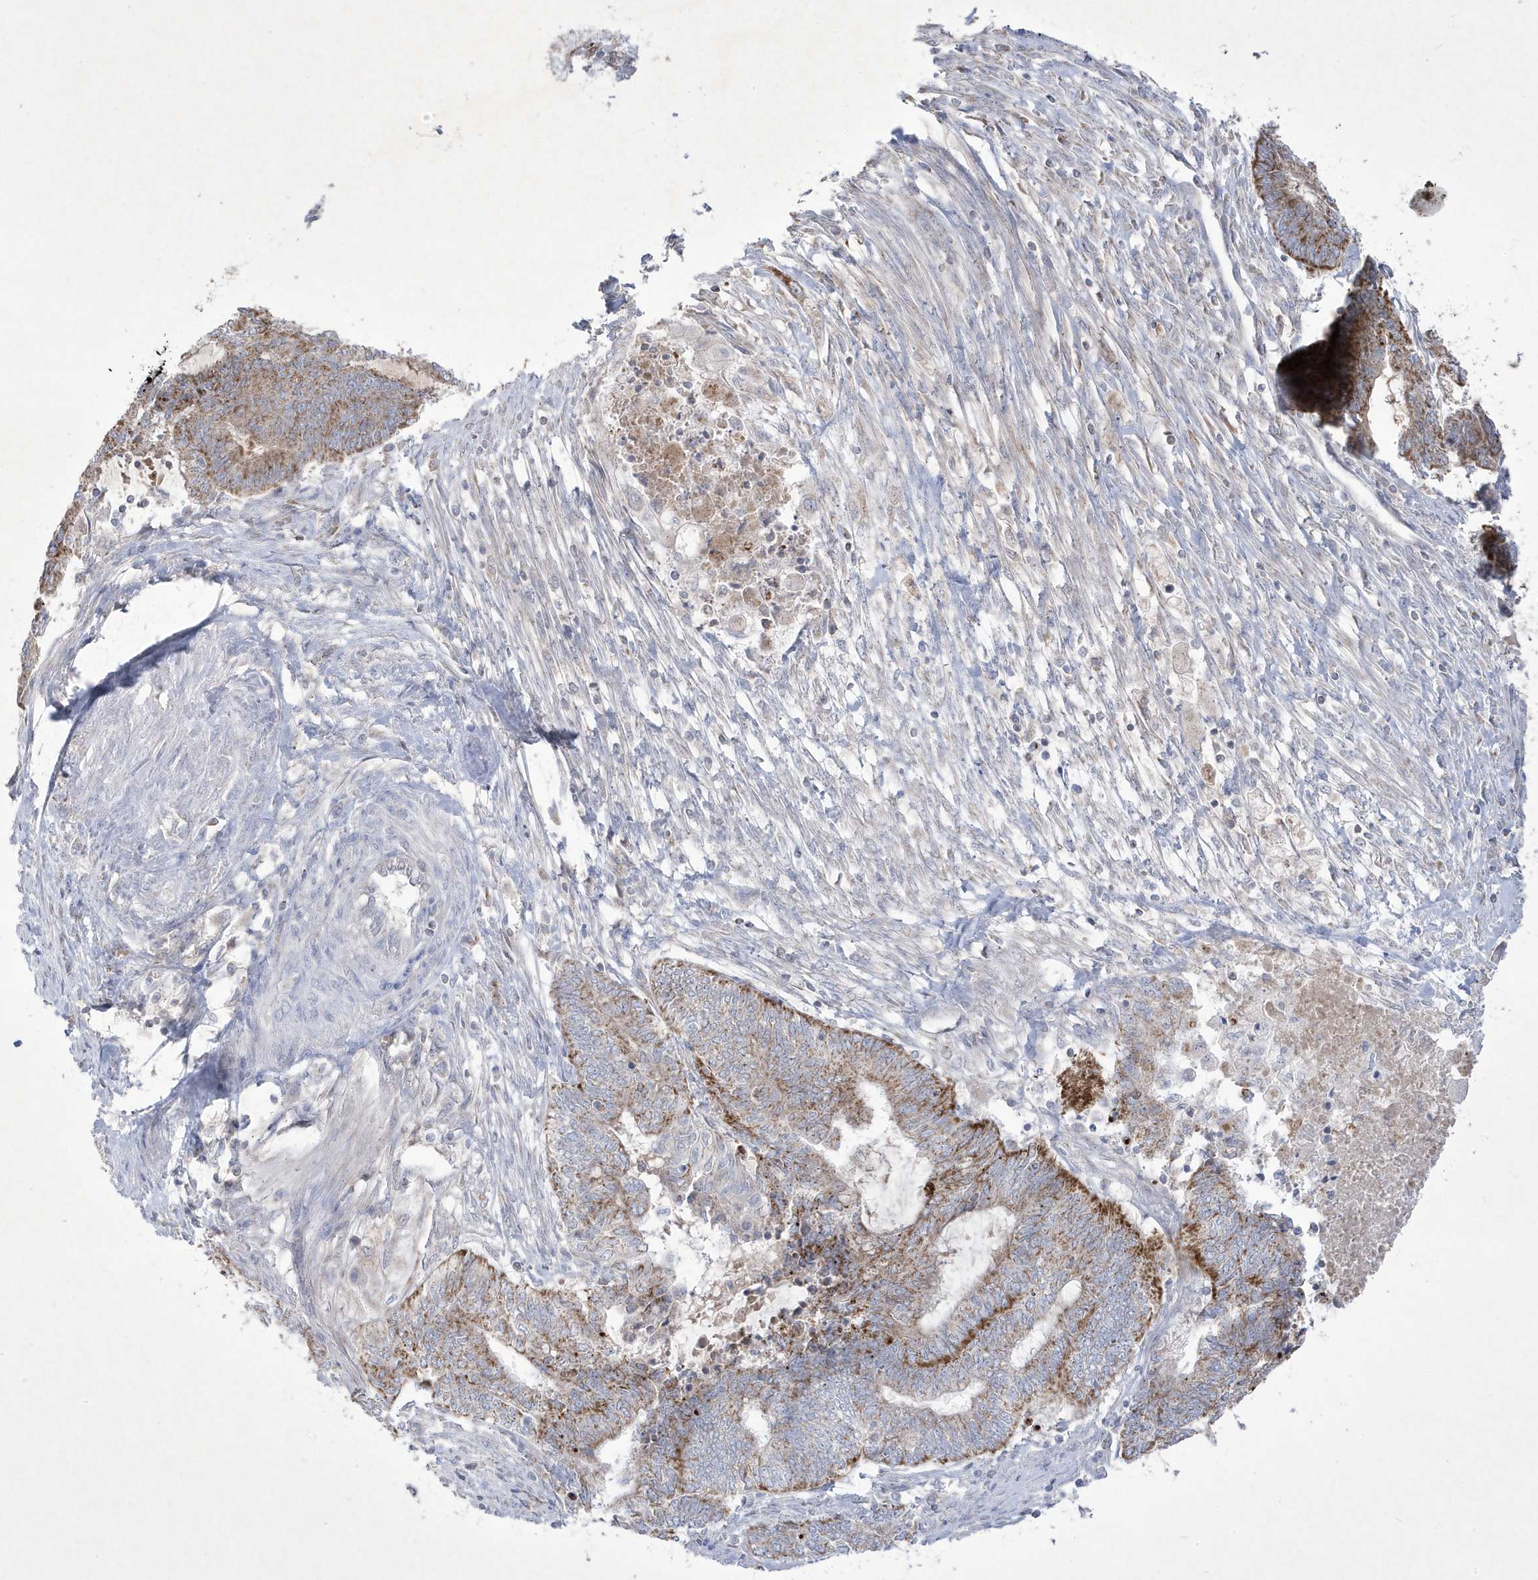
{"staining": {"intensity": "moderate", "quantity": ">75%", "location": "cytoplasmic/membranous"}, "tissue": "endometrial cancer", "cell_type": "Tumor cells", "image_type": "cancer", "snomed": [{"axis": "morphology", "description": "Adenocarcinoma, NOS"}, {"axis": "topography", "description": "Uterus"}, {"axis": "topography", "description": "Endometrium"}], "caption": "Immunohistochemistry (IHC) (DAB) staining of human endometrial adenocarcinoma shows moderate cytoplasmic/membranous protein expression in approximately >75% of tumor cells.", "gene": "ADAMTSL3", "patient": {"sex": "female", "age": 70}}